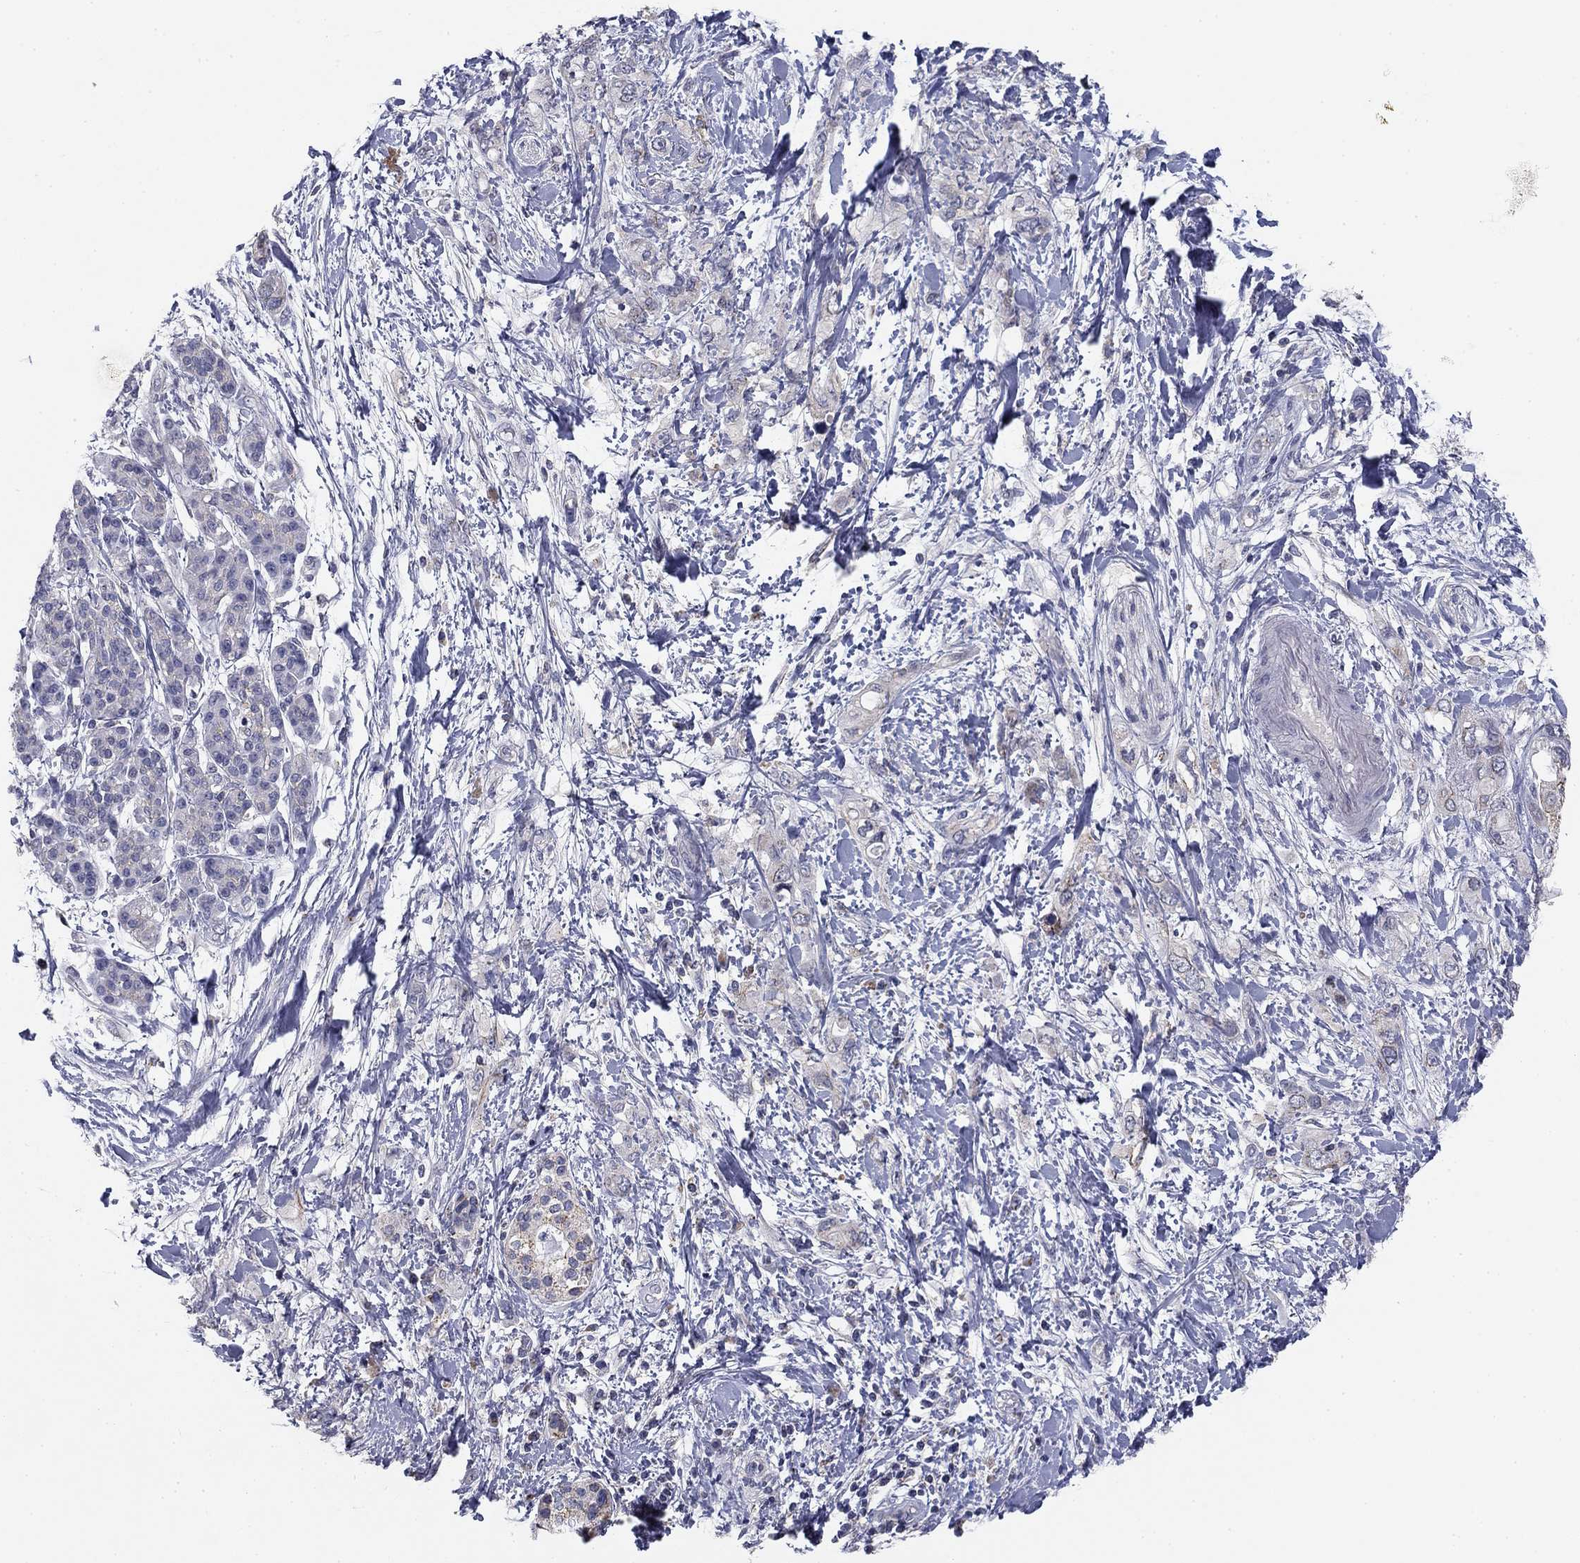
{"staining": {"intensity": "negative", "quantity": "none", "location": "none"}, "tissue": "pancreatic cancer", "cell_type": "Tumor cells", "image_type": "cancer", "snomed": [{"axis": "morphology", "description": "Adenocarcinoma, NOS"}, {"axis": "topography", "description": "Pancreas"}], "caption": "This is a micrograph of immunohistochemistry staining of pancreatic cancer (adenocarcinoma), which shows no staining in tumor cells.", "gene": "SEPTIN3", "patient": {"sex": "female", "age": 56}}